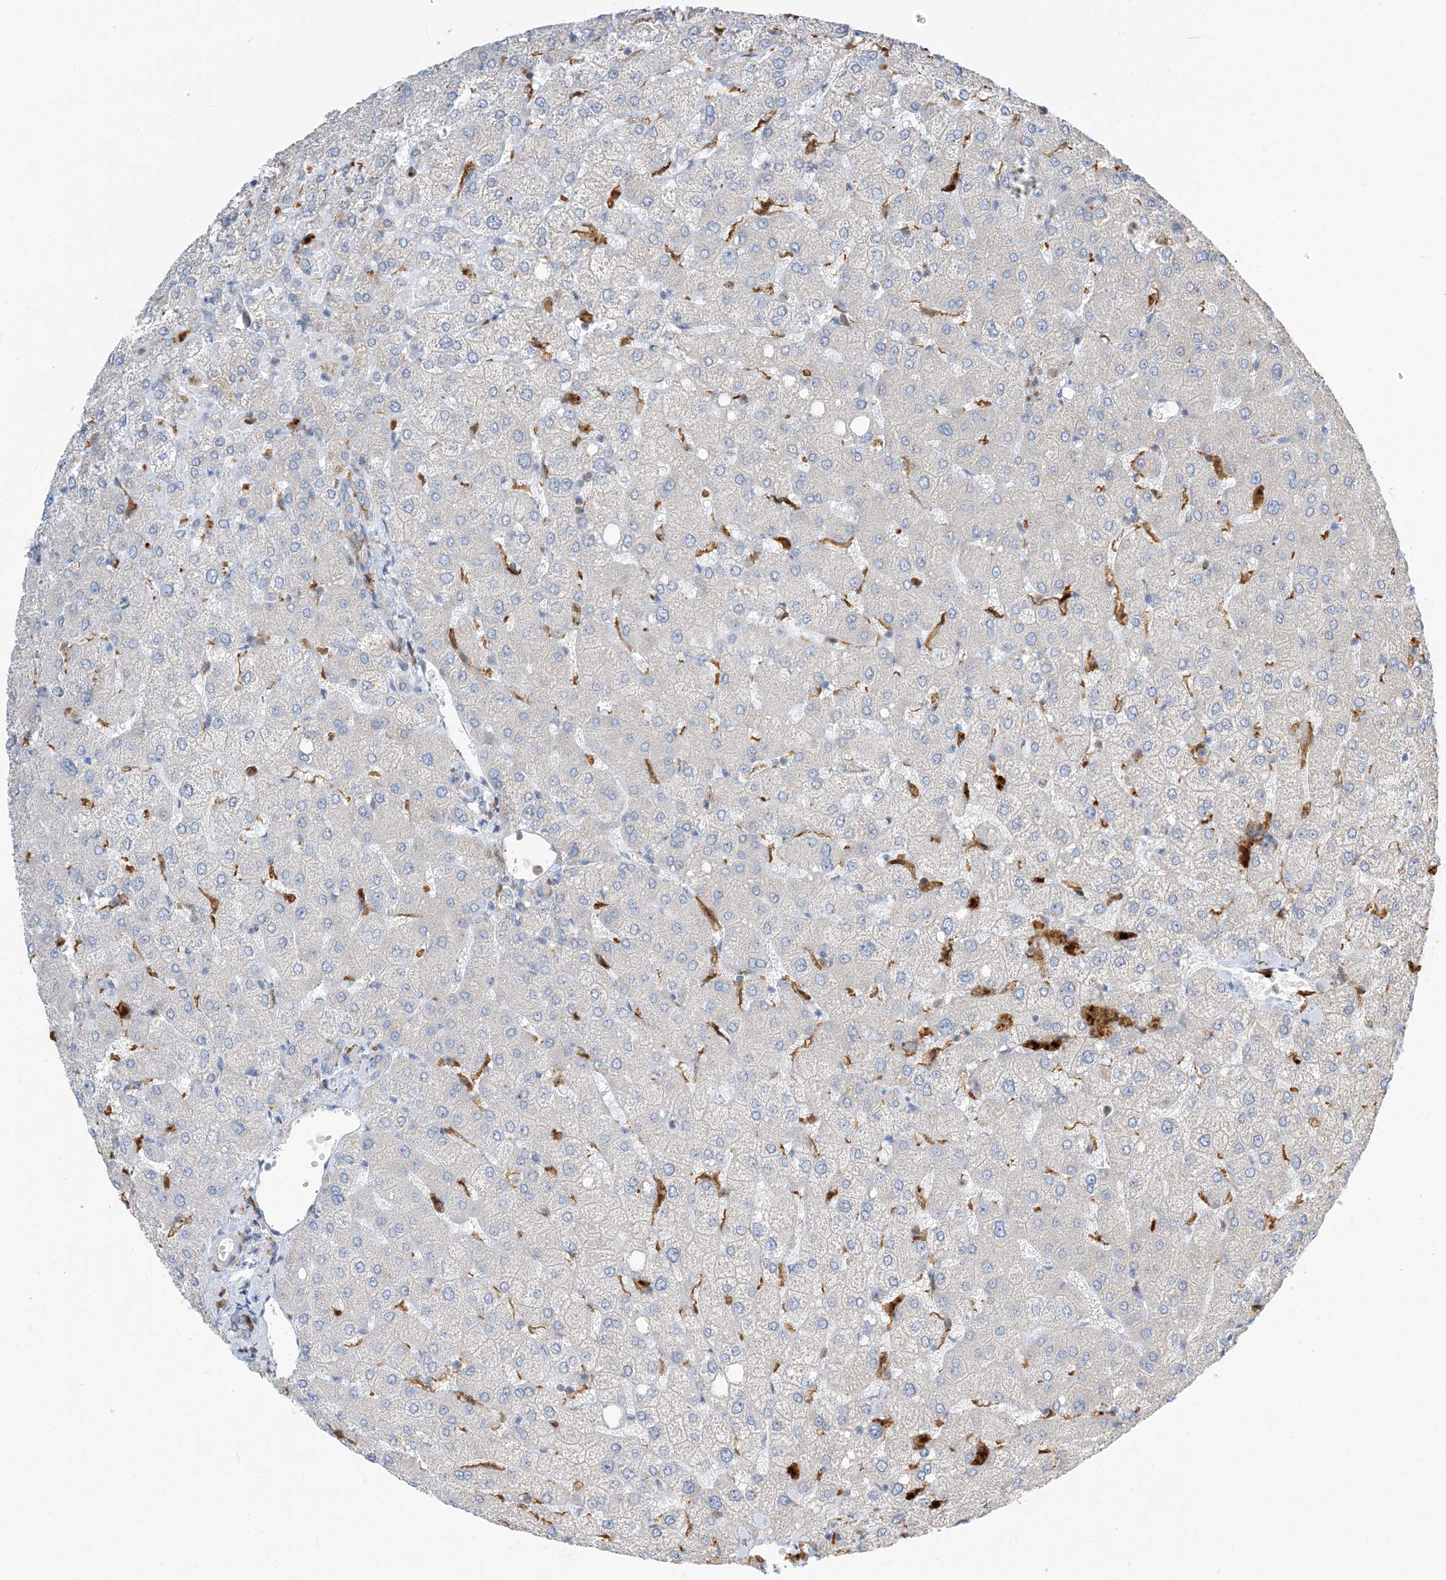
{"staining": {"intensity": "negative", "quantity": "none", "location": "none"}, "tissue": "liver", "cell_type": "Cholangiocytes", "image_type": "normal", "snomed": [{"axis": "morphology", "description": "Normal tissue, NOS"}, {"axis": "topography", "description": "Liver"}], "caption": "Cholangiocytes show no significant positivity in normal liver. (DAB (3,3'-diaminobenzidine) immunohistochemistry (IHC) visualized using brightfield microscopy, high magnification).", "gene": "NAGK", "patient": {"sex": "female", "age": 54}}